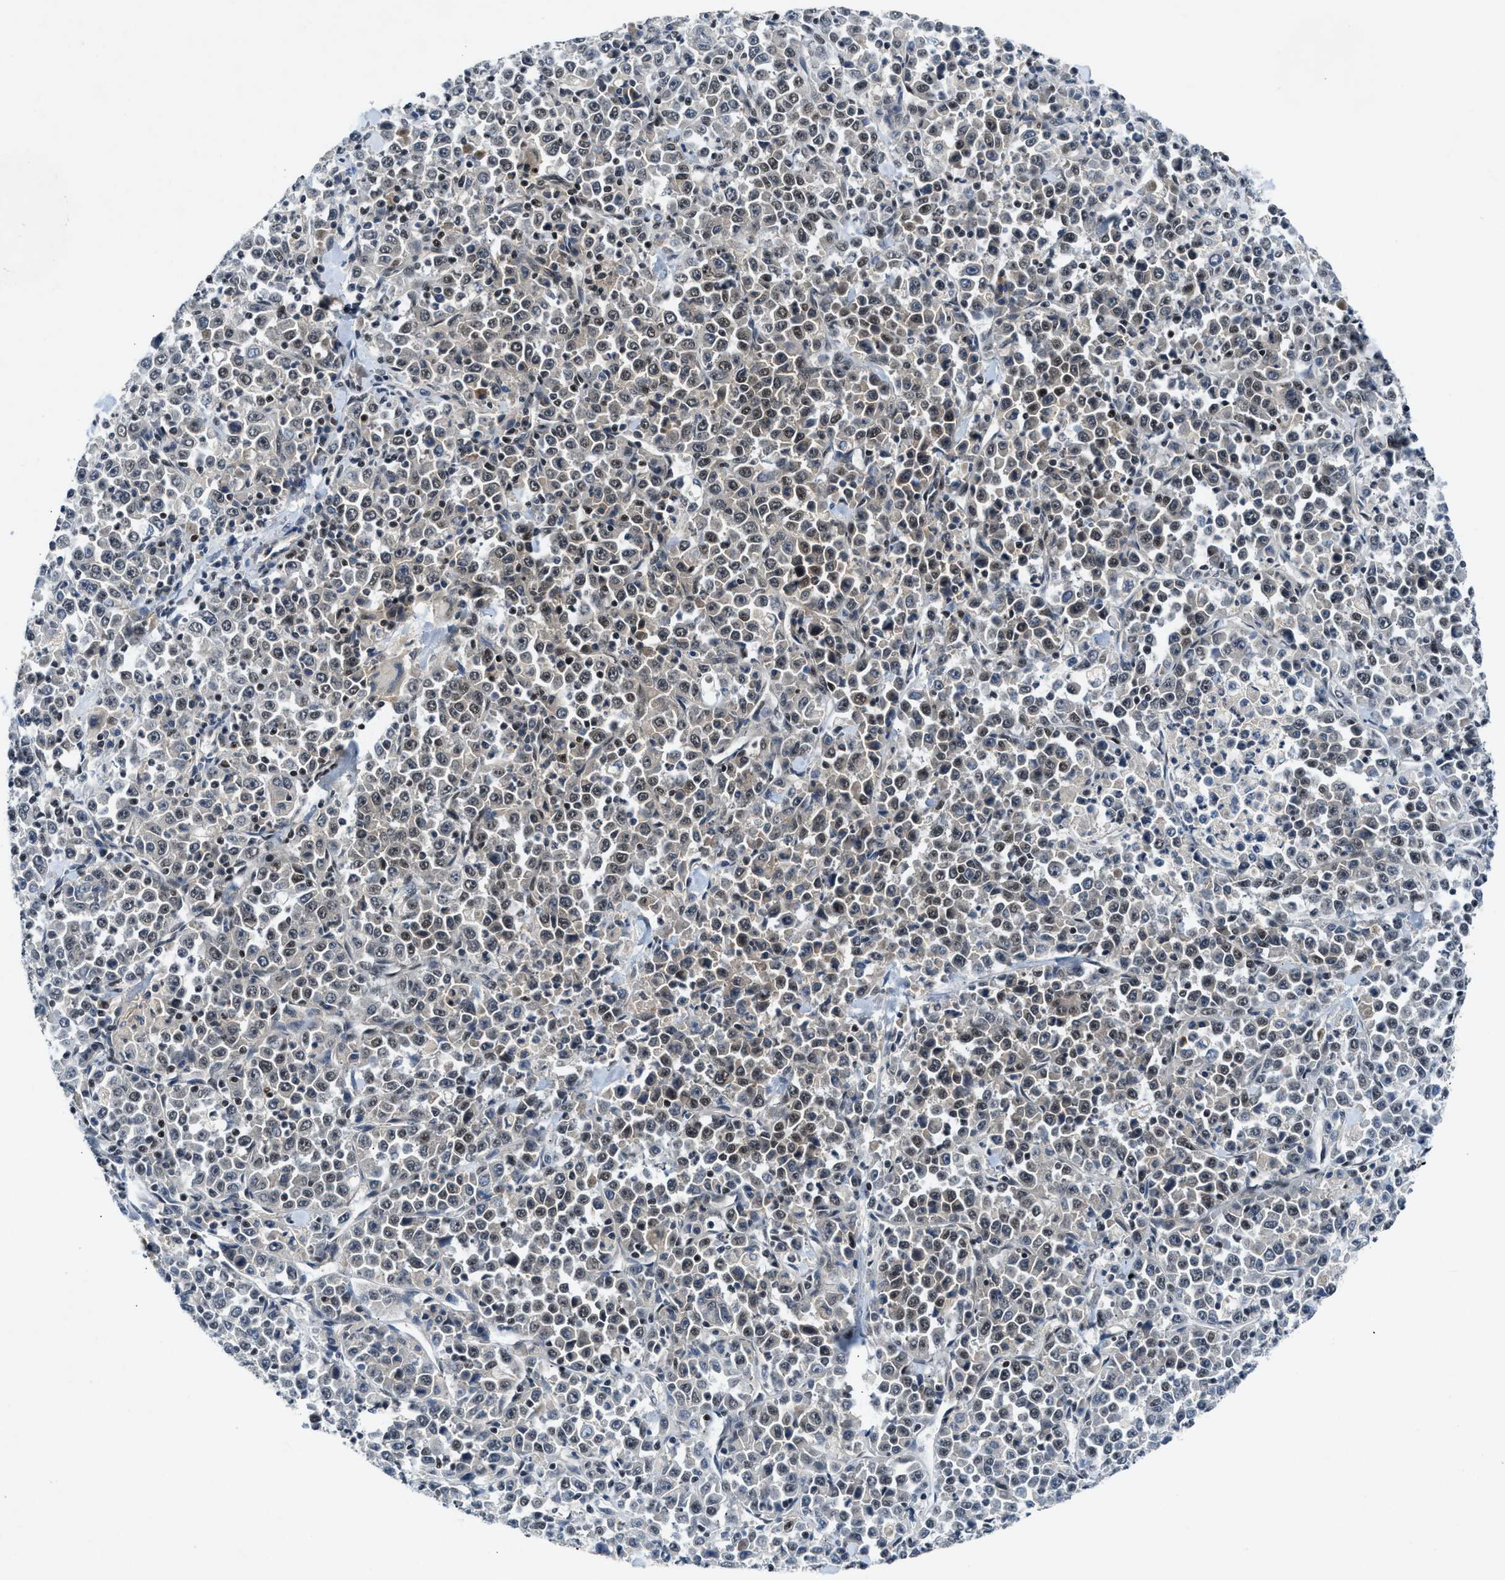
{"staining": {"intensity": "weak", "quantity": ">75%", "location": "nuclear"}, "tissue": "stomach cancer", "cell_type": "Tumor cells", "image_type": "cancer", "snomed": [{"axis": "morphology", "description": "Normal tissue, NOS"}, {"axis": "morphology", "description": "Adenocarcinoma, NOS"}, {"axis": "topography", "description": "Stomach, upper"}, {"axis": "topography", "description": "Stomach"}], "caption": "Adenocarcinoma (stomach) stained for a protein (brown) displays weak nuclear positive staining in approximately >75% of tumor cells.", "gene": "NCOA1", "patient": {"sex": "male", "age": 59}}